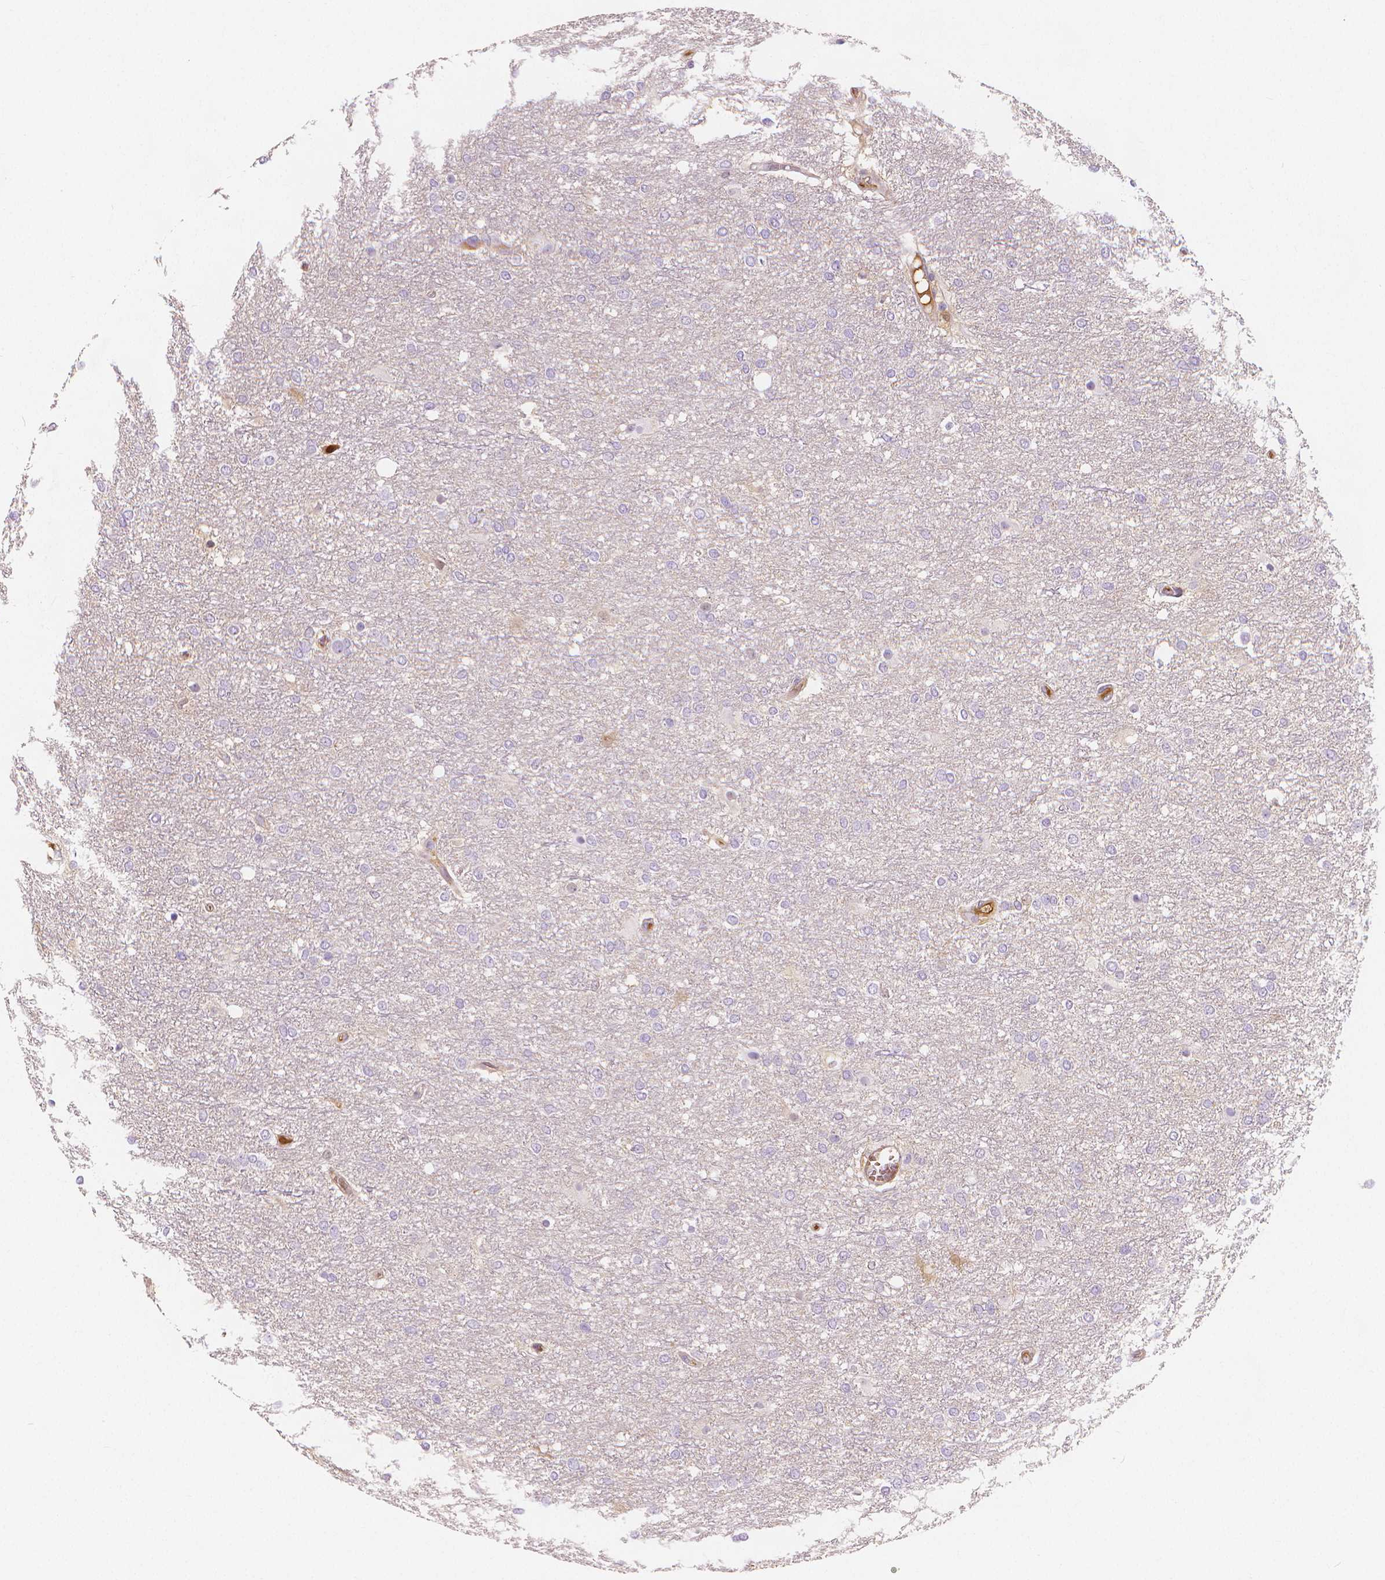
{"staining": {"intensity": "negative", "quantity": "none", "location": "none"}, "tissue": "glioma", "cell_type": "Tumor cells", "image_type": "cancer", "snomed": [{"axis": "morphology", "description": "Glioma, malignant, High grade"}, {"axis": "topography", "description": "Brain"}], "caption": "This is an IHC histopathology image of high-grade glioma (malignant). There is no staining in tumor cells.", "gene": "APOA4", "patient": {"sex": "female", "age": 61}}